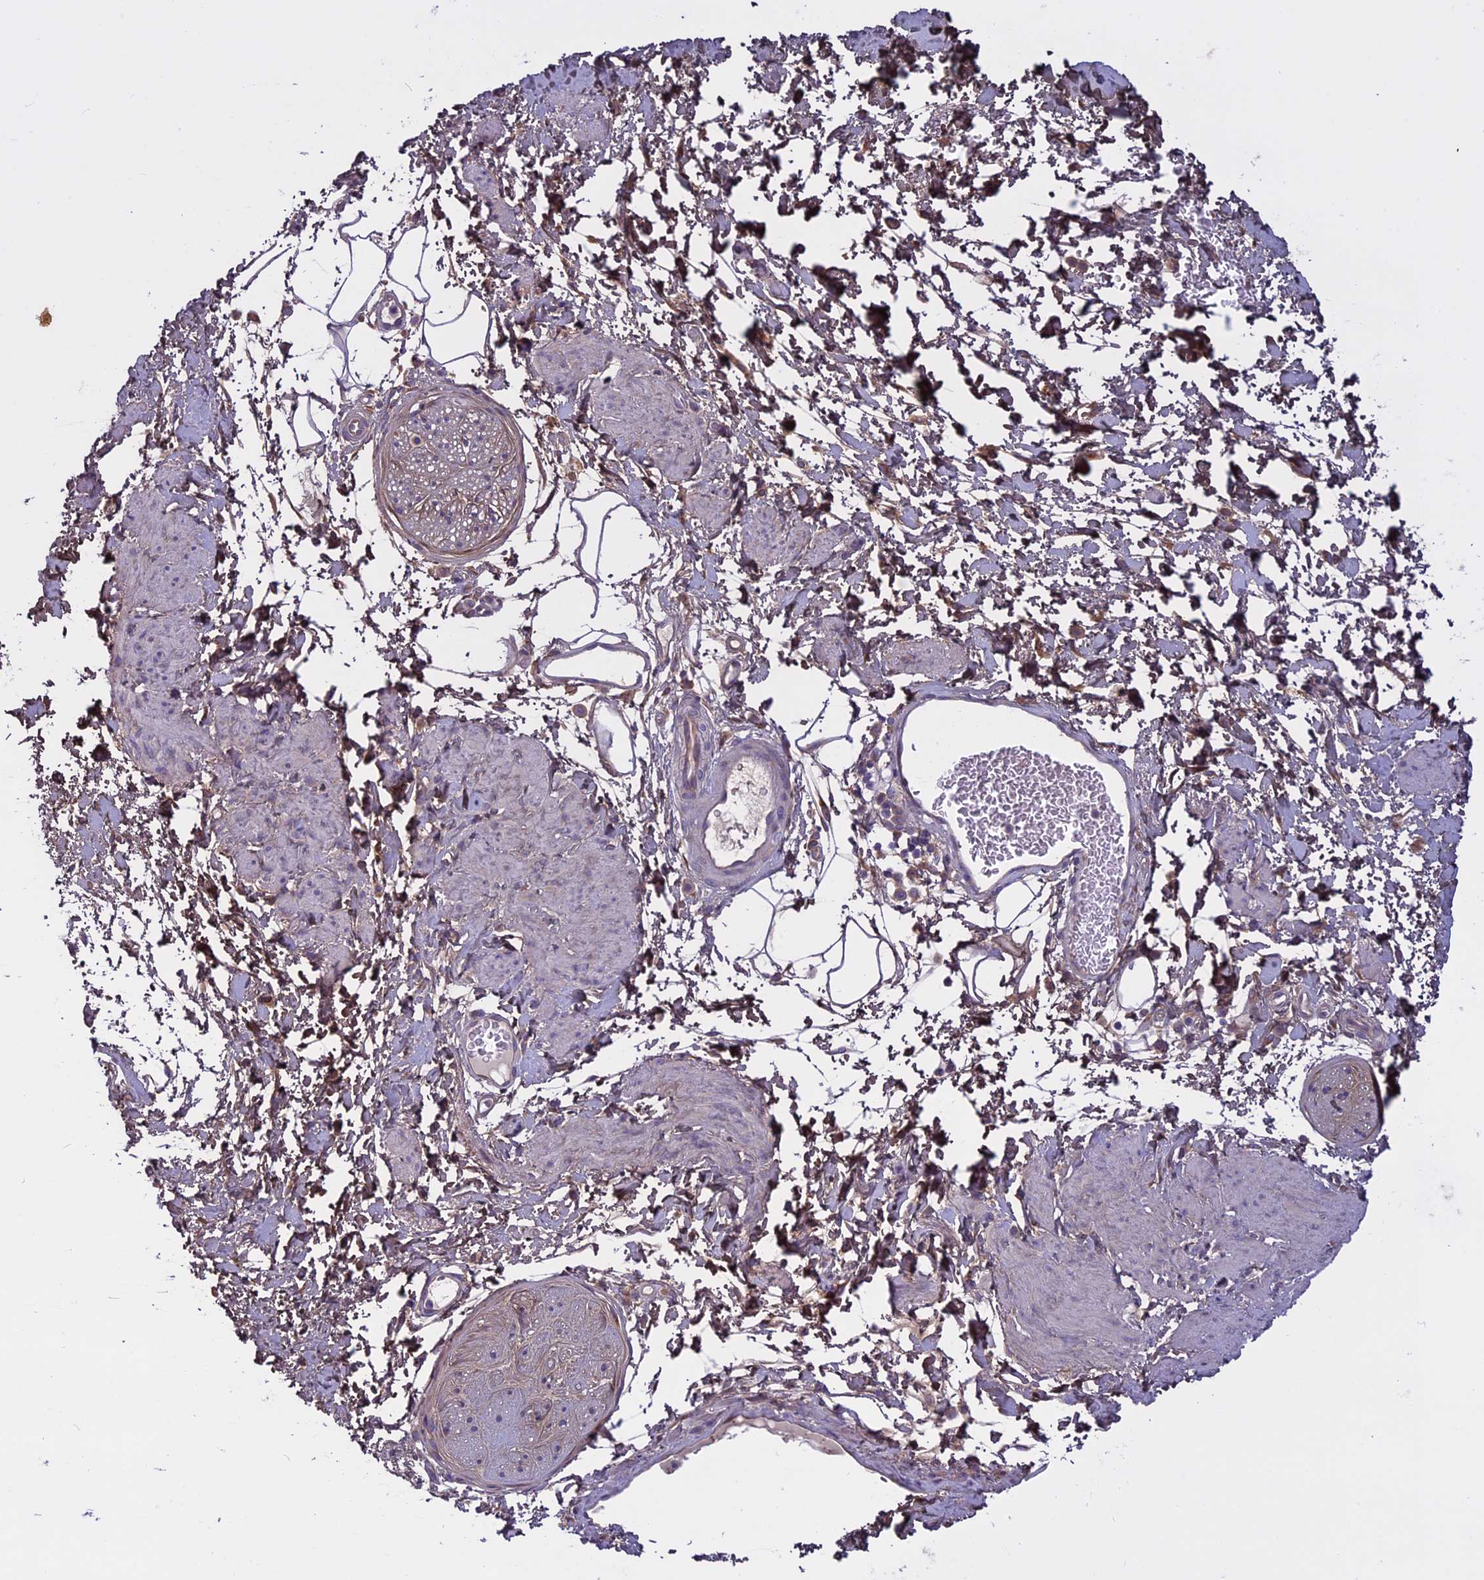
{"staining": {"intensity": "negative", "quantity": "none", "location": "none"}, "tissue": "adipose tissue", "cell_type": "Adipocytes", "image_type": "normal", "snomed": [{"axis": "morphology", "description": "Normal tissue, NOS"}, {"axis": "morphology", "description": "Adenocarcinoma, NOS"}, {"axis": "topography", "description": "Rectum"}, {"axis": "topography", "description": "Vagina"}, {"axis": "topography", "description": "Peripheral nerve tissue"}], "caption": "High magnification brightfield microscopy of unremarkable adipose tissue stained with DAB (brown) and counterstained with hematoxylin (blue): adipocytes show no significant positivity. (DAB (3,3'-diaminobenzidine) immunohistochemistry visualized using brightfield microscopy, high magnification).", "gene": "DCTN5", "patient": {"sex": "female", "age": 71}}